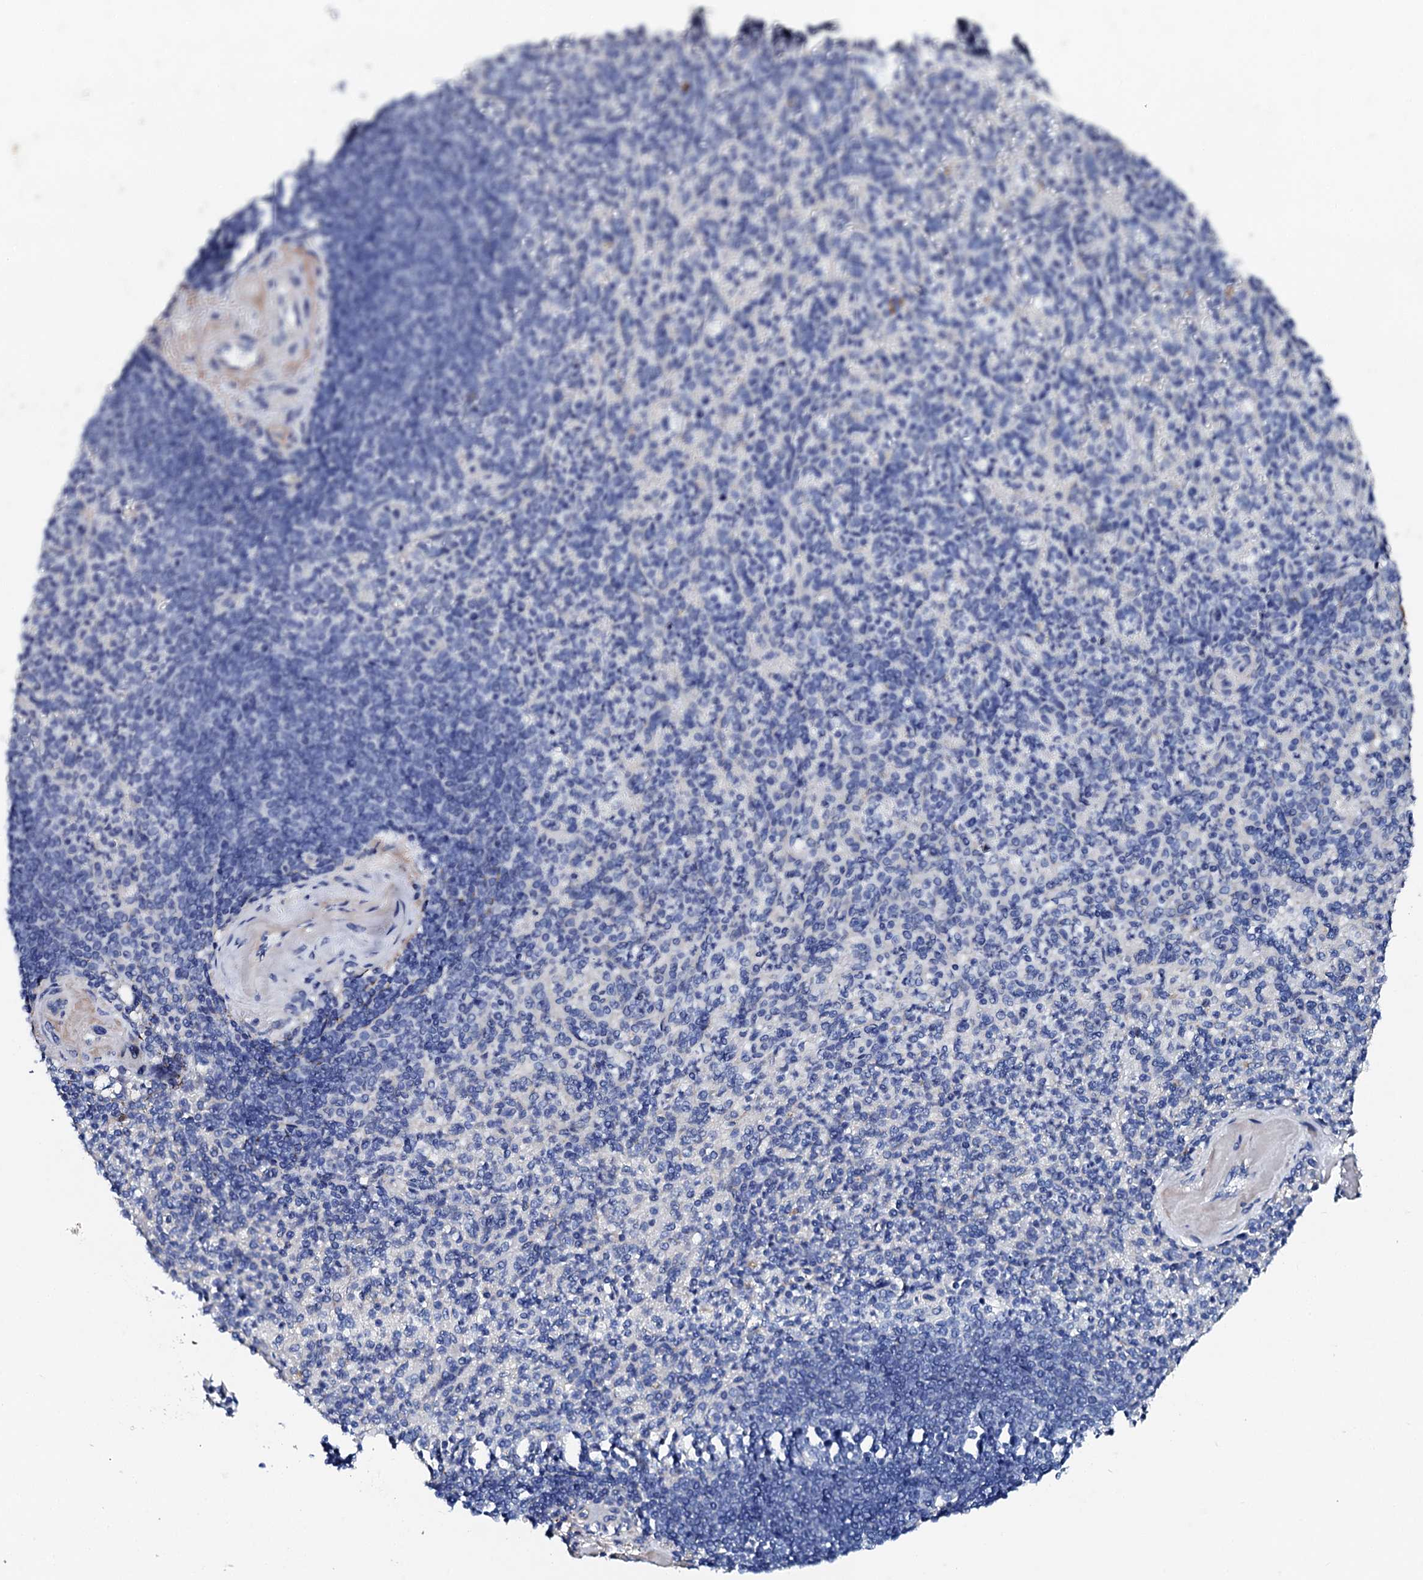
{"staining": {"intensity": "negative", "quantity": "none", "location": "none"}, "tissue": "spleen", "cell_type": "Cells in red pulp", "image_type": "normal", "snomed": [{"axis": "morphology", "description": "Normal tissue, NOS"}, {"axis": "topography", "description": "Spleen"}], "caption": "The micrograph shows no significant positivity in cells in red pulp of spleen. (DAB IHC with hematoxylin counter stain).", "gene": "KLHL32", "patient": {"sex": "female", "age": 74}}